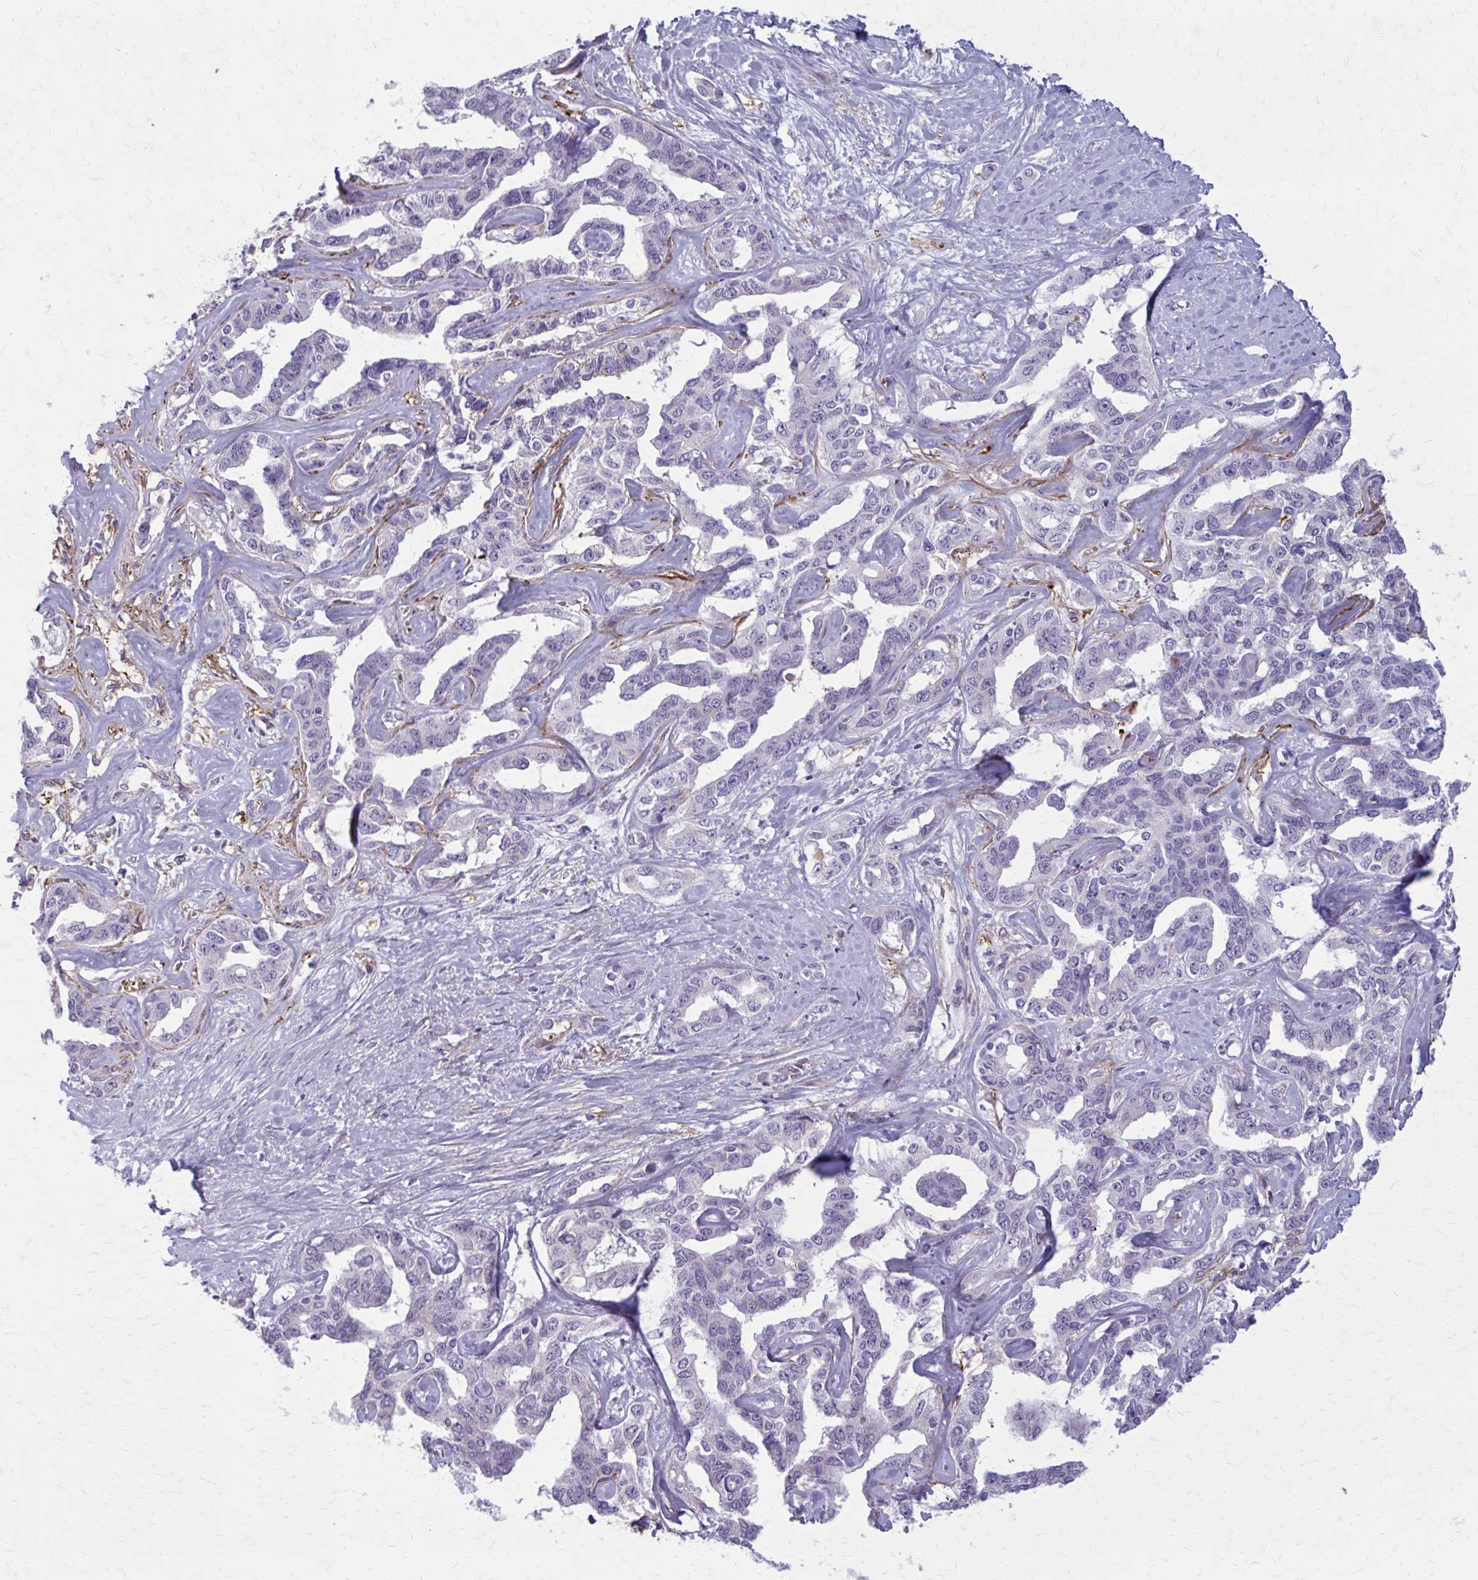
{"staining": {"intensity": "negative", "quantity": "none", "location": "none"}, "tissue": "liver cancer", "cell_type": "Tumor cells", "image_type": "cancer", "snomed": [{"axis": "morphology", "description": "Cholangiocarcinoma"}, {"axis": "topography", "description": "Liver"}], "caption": "Tumor cells are negative for protein expression in human cholangiocarcinoma (liver).", "gene": "AKAP12", "patient": {"sex": "male", "age": 59}}